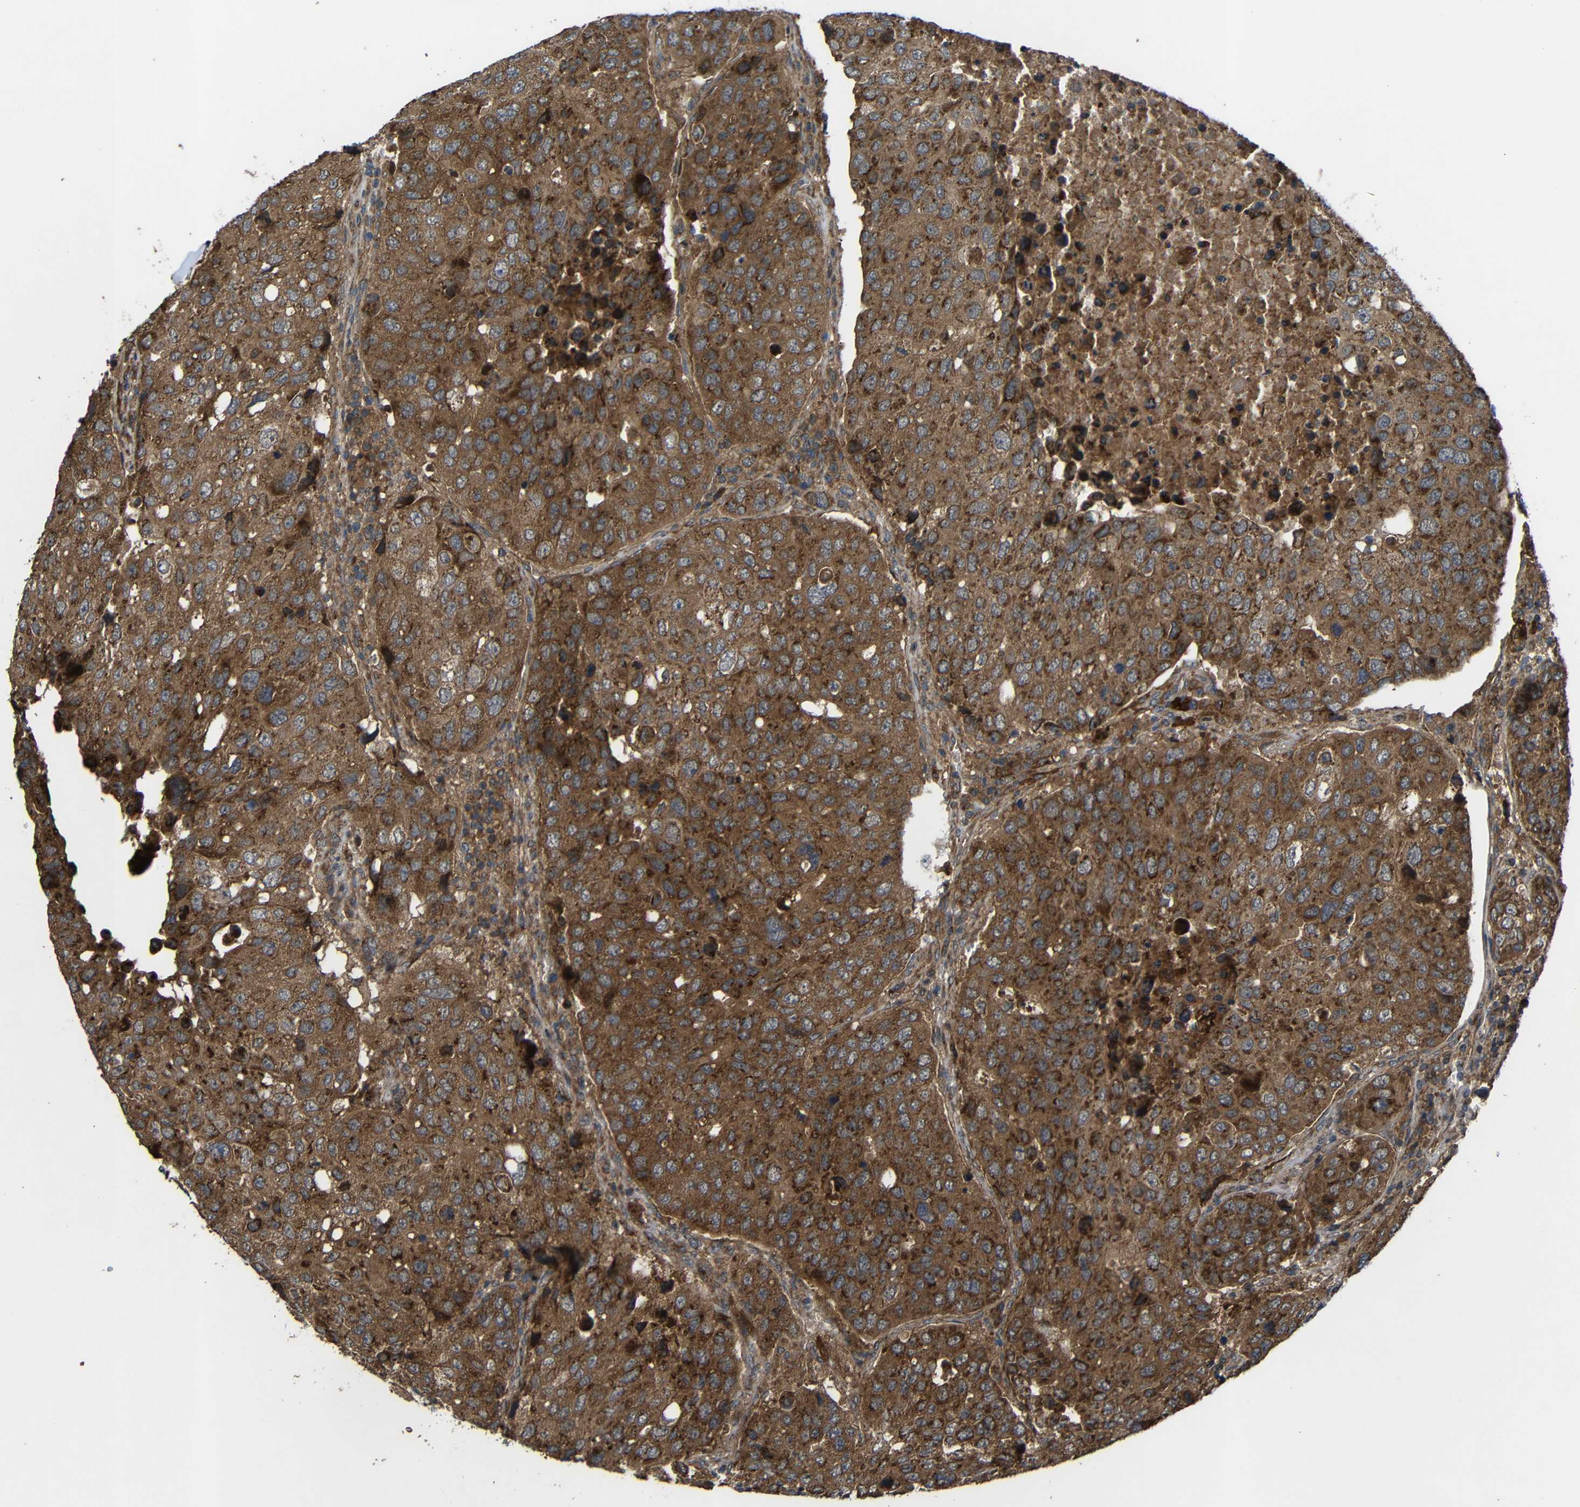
{"staining": {"intensity": "strong", "quantity": ">75%", "location": "cytoplasmic/membranous"}, "tissue": "urothelial cancer", "cell_type": "Tumor cells", "image_type": "cancer", "snomed": [{"axis": "morphology", "description": "Urothelial carcinoma, High grade"}, {"axis": "topography", "description": "Lymph node"}, {"axis": "topography", "description": "Urinary bladder"}], "caption": "Protein expression analysis of urothelial cancer exhibits strong cytoplasmic/membranous positivity in about >75% of tumor cells. The staining was performed using DAB (3,3'-diaminobenzidine), with brown indicating positive protein expression. Nuclei are stained blue with hematoxylin.", "gene": "C1GALT1", "patient": {"sex": "male", "age": 51}}